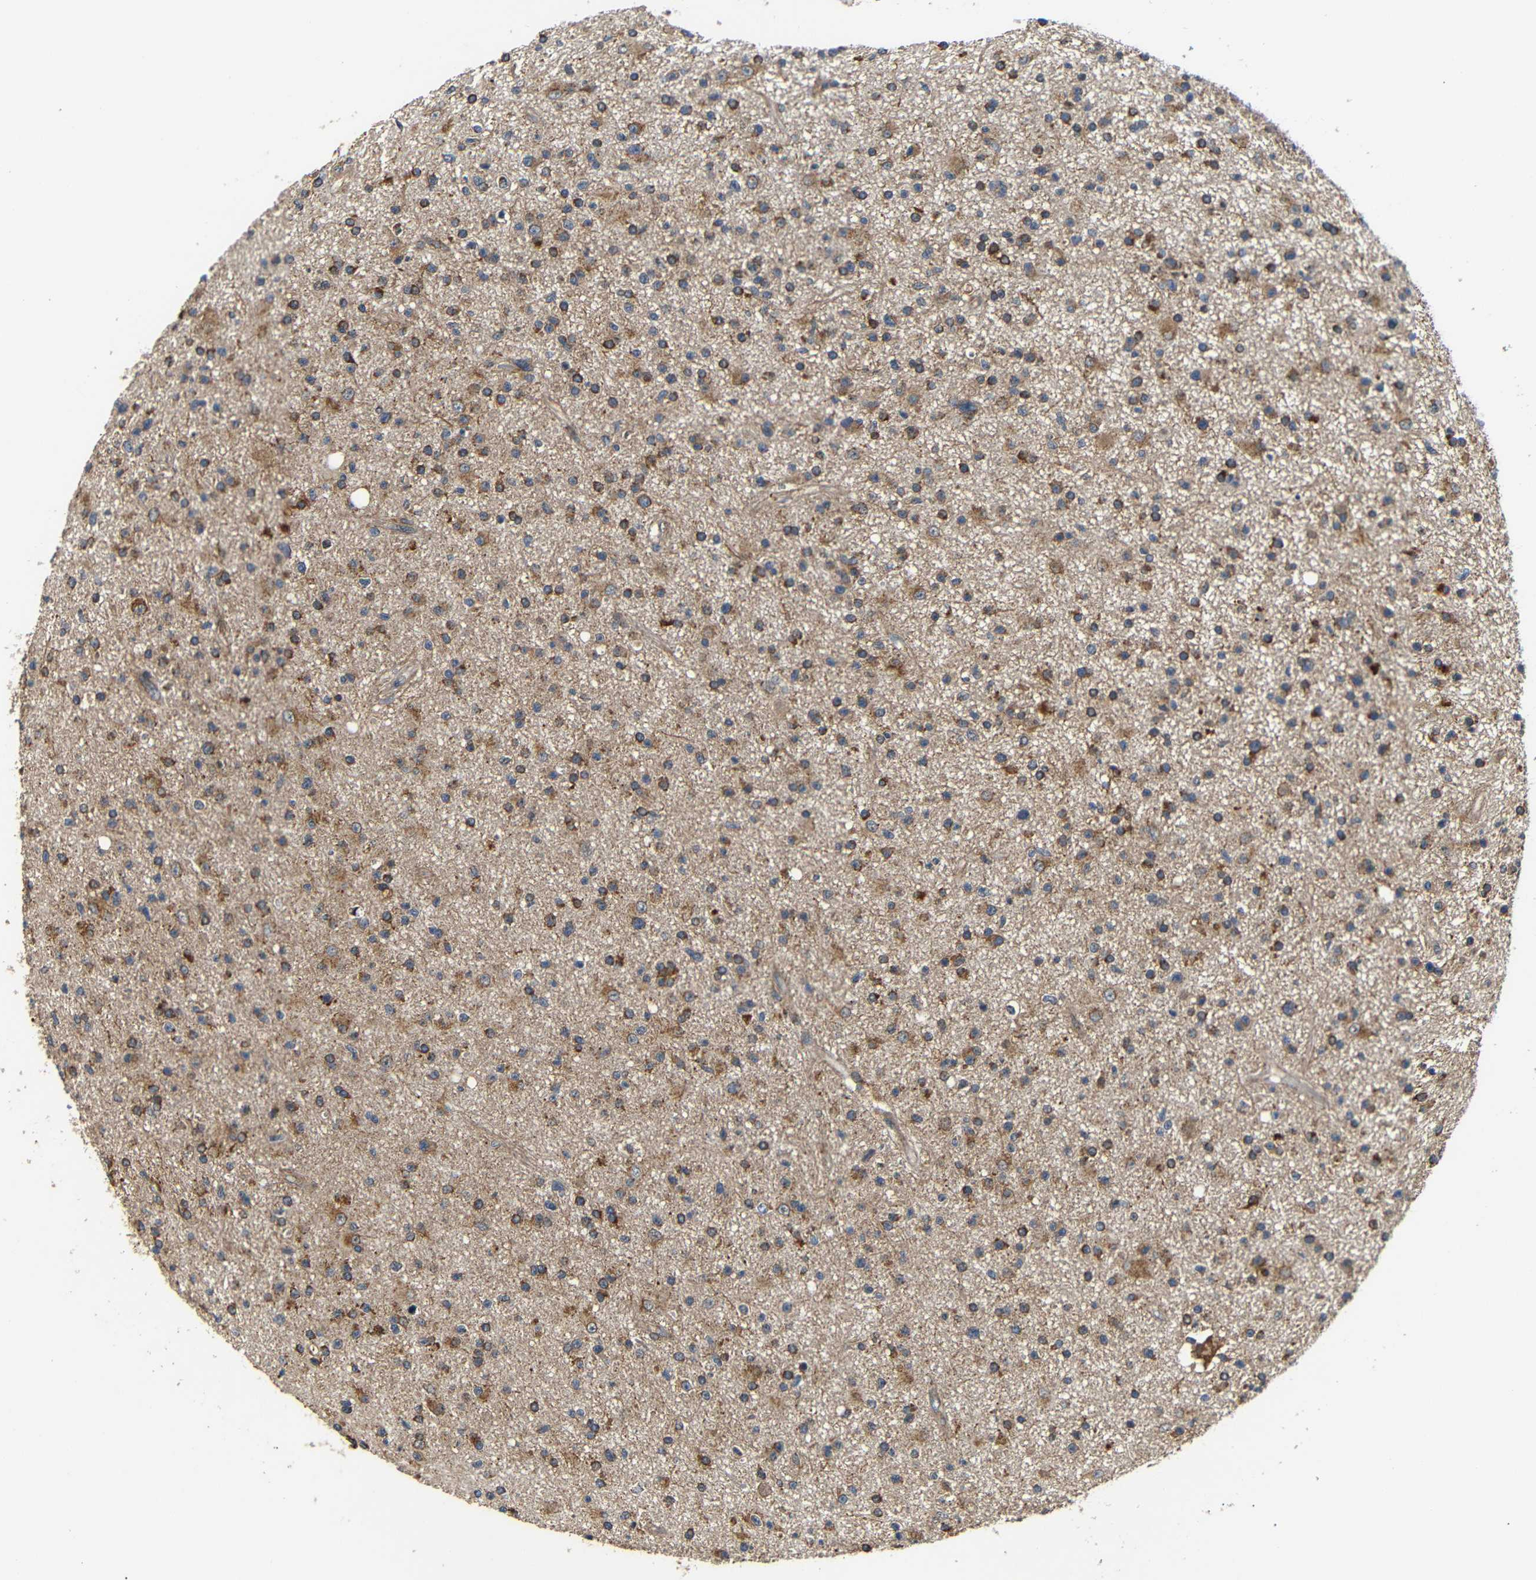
{"staining": {"intensity": "moderate", "quantity": ">75%", "location": "cytoplasmic/membranous"}, "tissue": "glioma", "cell_type": "Tumor cells", "image_type": "cancer", "snomed": [{"axis": "morphology", "description": "Glioma, malignant, High grade"}, {"axis": "topography", "description": "Brain"}], "caption": "Glioma stained with IHC exhibits moderate cytoplasmic/membranous positivity in about >75% of tumor cells.", "gene": "KANK4", "patient": {"sex": "male", "age": 33}}